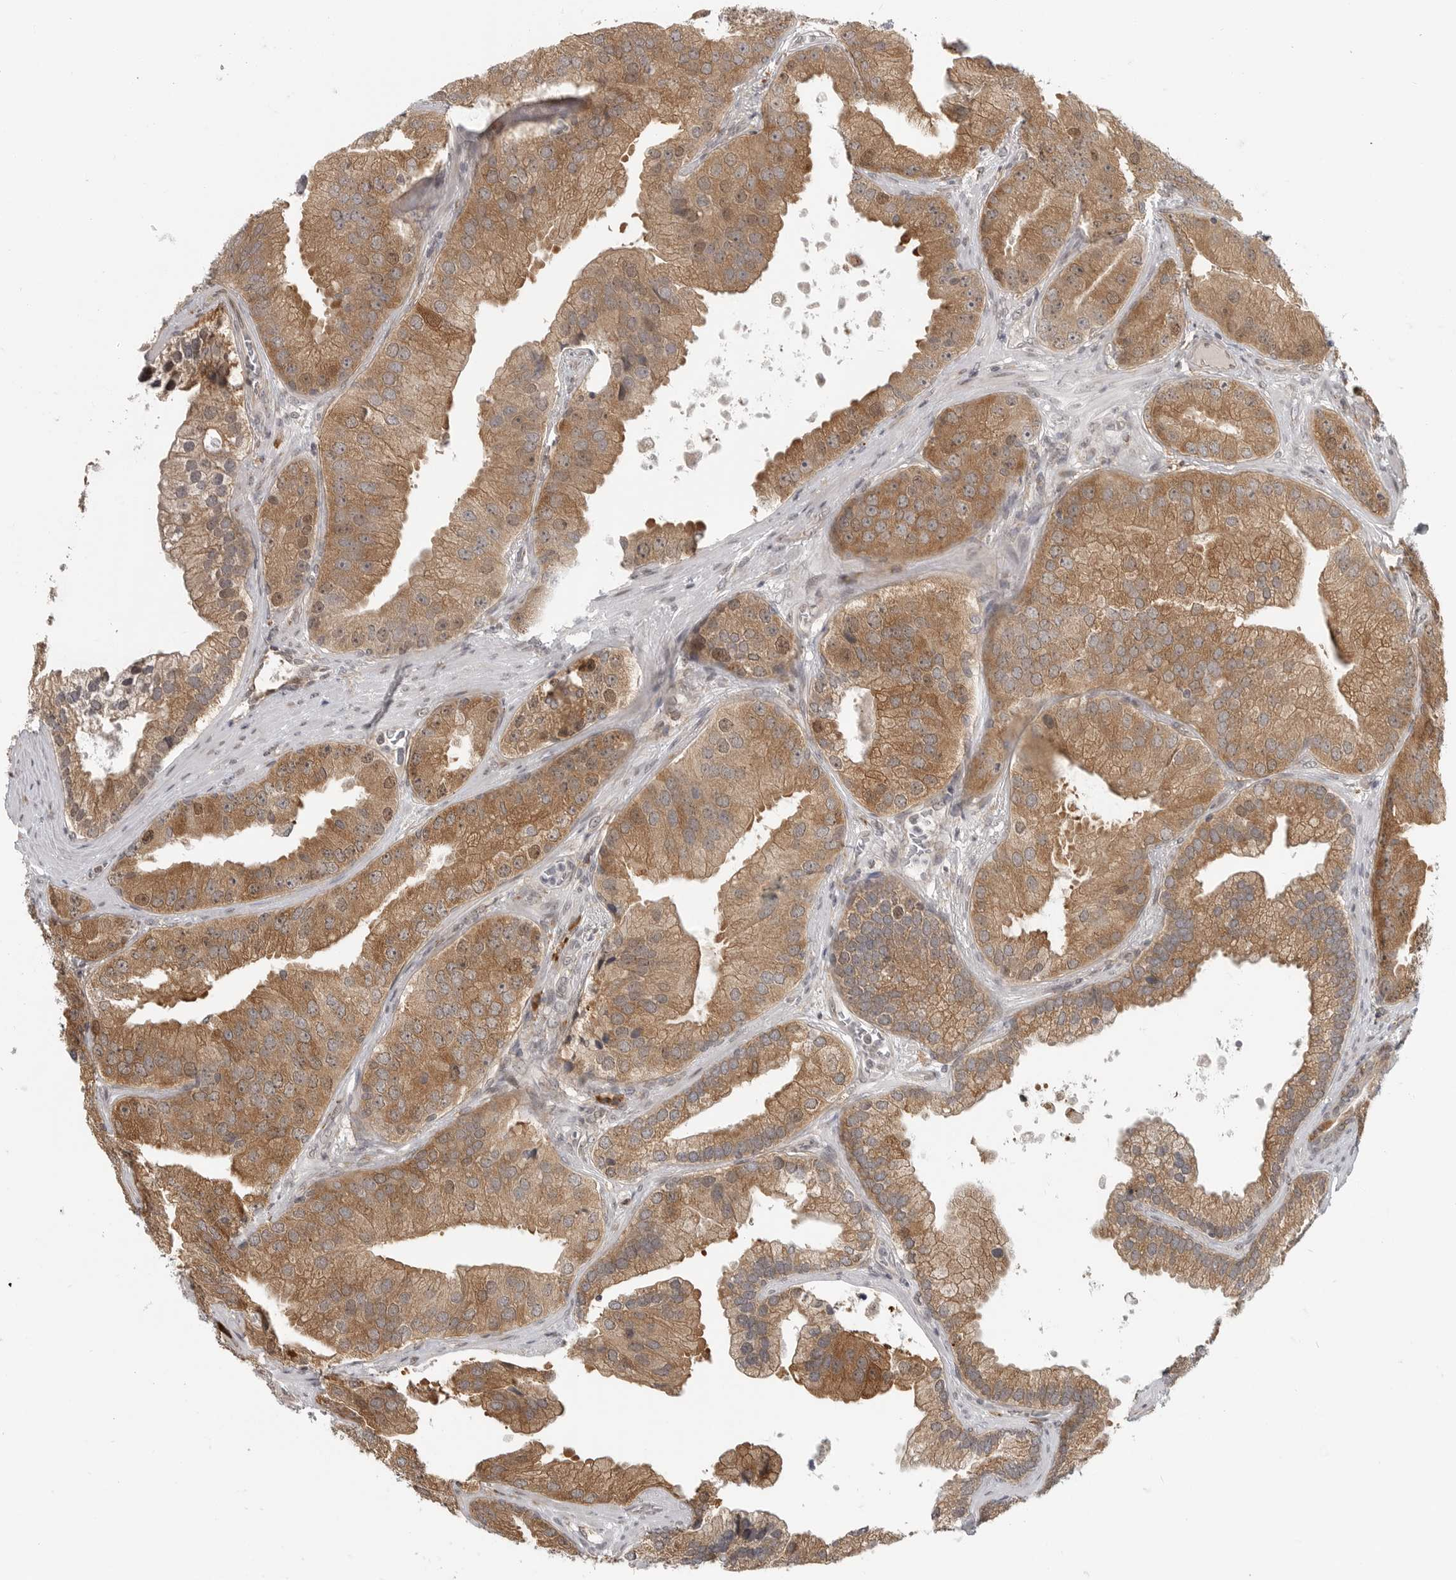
{"staining": {"intensity": "moderate", "quantity": ">75%", "location": "cytoplasmic/membranous,nuclear"}, "tissue": "prostate cancer", "cell_type": "Tumor cells", "image_type": "cancer", "snomed": [{"axis": "morphology", "description": "Adenocarcinoma, High grade"}, {"axis": "topography", "description": "Prostate"}], "caption": "A high-resolution image shows immunohistochemistry staining of high-grade adenocarcinoma (prostate), which reveals moderate cytoplasmic/membranous and nuclear expression in approximately >75% of tumor cells.", "gene": "CEP295NL", "patient": {"sex": "male", "age": 70}}